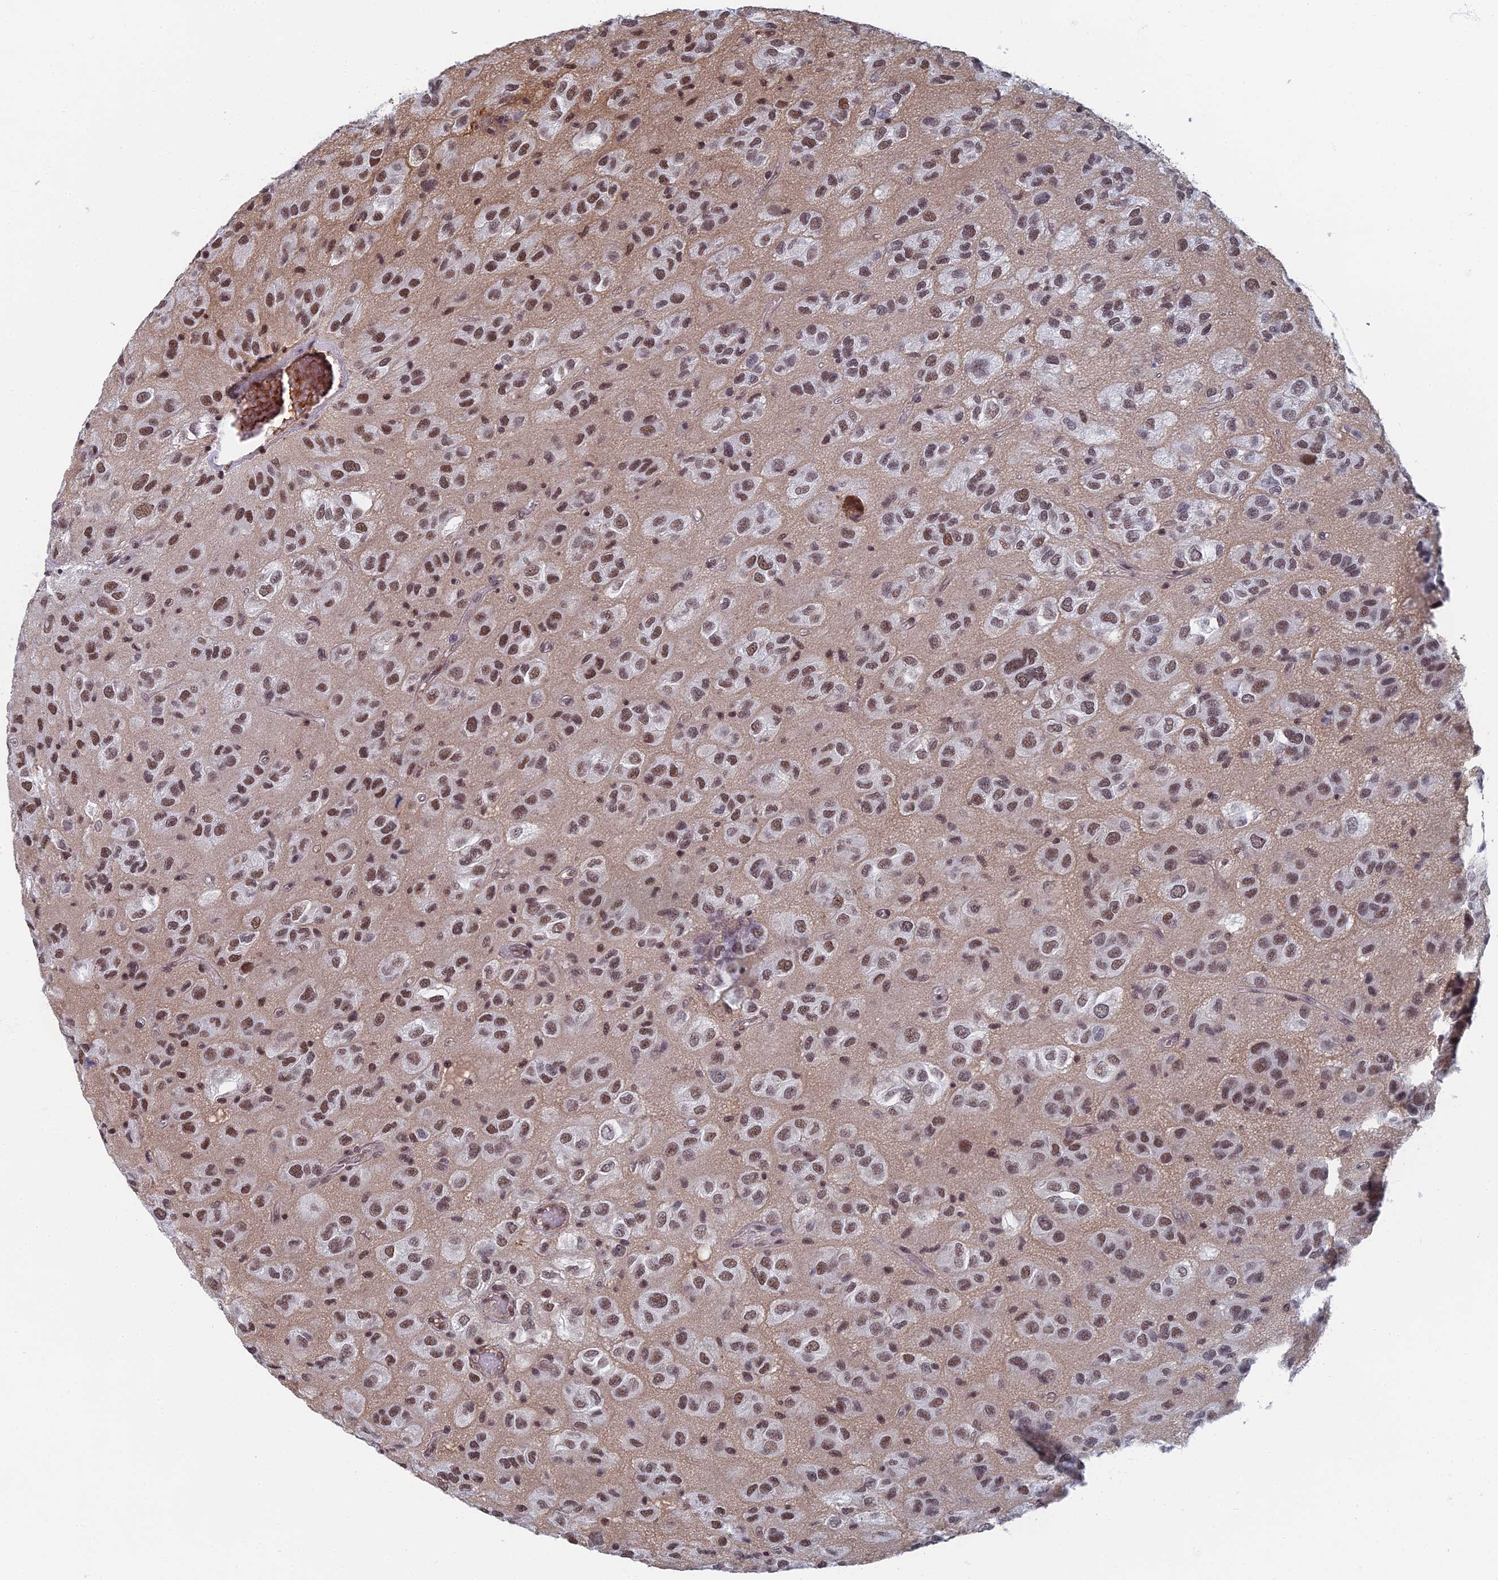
{"staining": {"intensity": "weak", "quantity": ">75%", "location": "nuclear"}, "tissue": "glioma", "cell_type": "Tumor cells", "image_type": "cancer", "snomed": [{"axis": "morphology", "description": "Glioma, malignant, Low grade"}, {"axis": "topography", "description": "Brain"}], "caption": "Tumor cells reveal low levels of weak nuclear staining in about >75% of cells in human glioma.", "gene": "TAF13", "patient": {"sex": "male", "age": 66}}